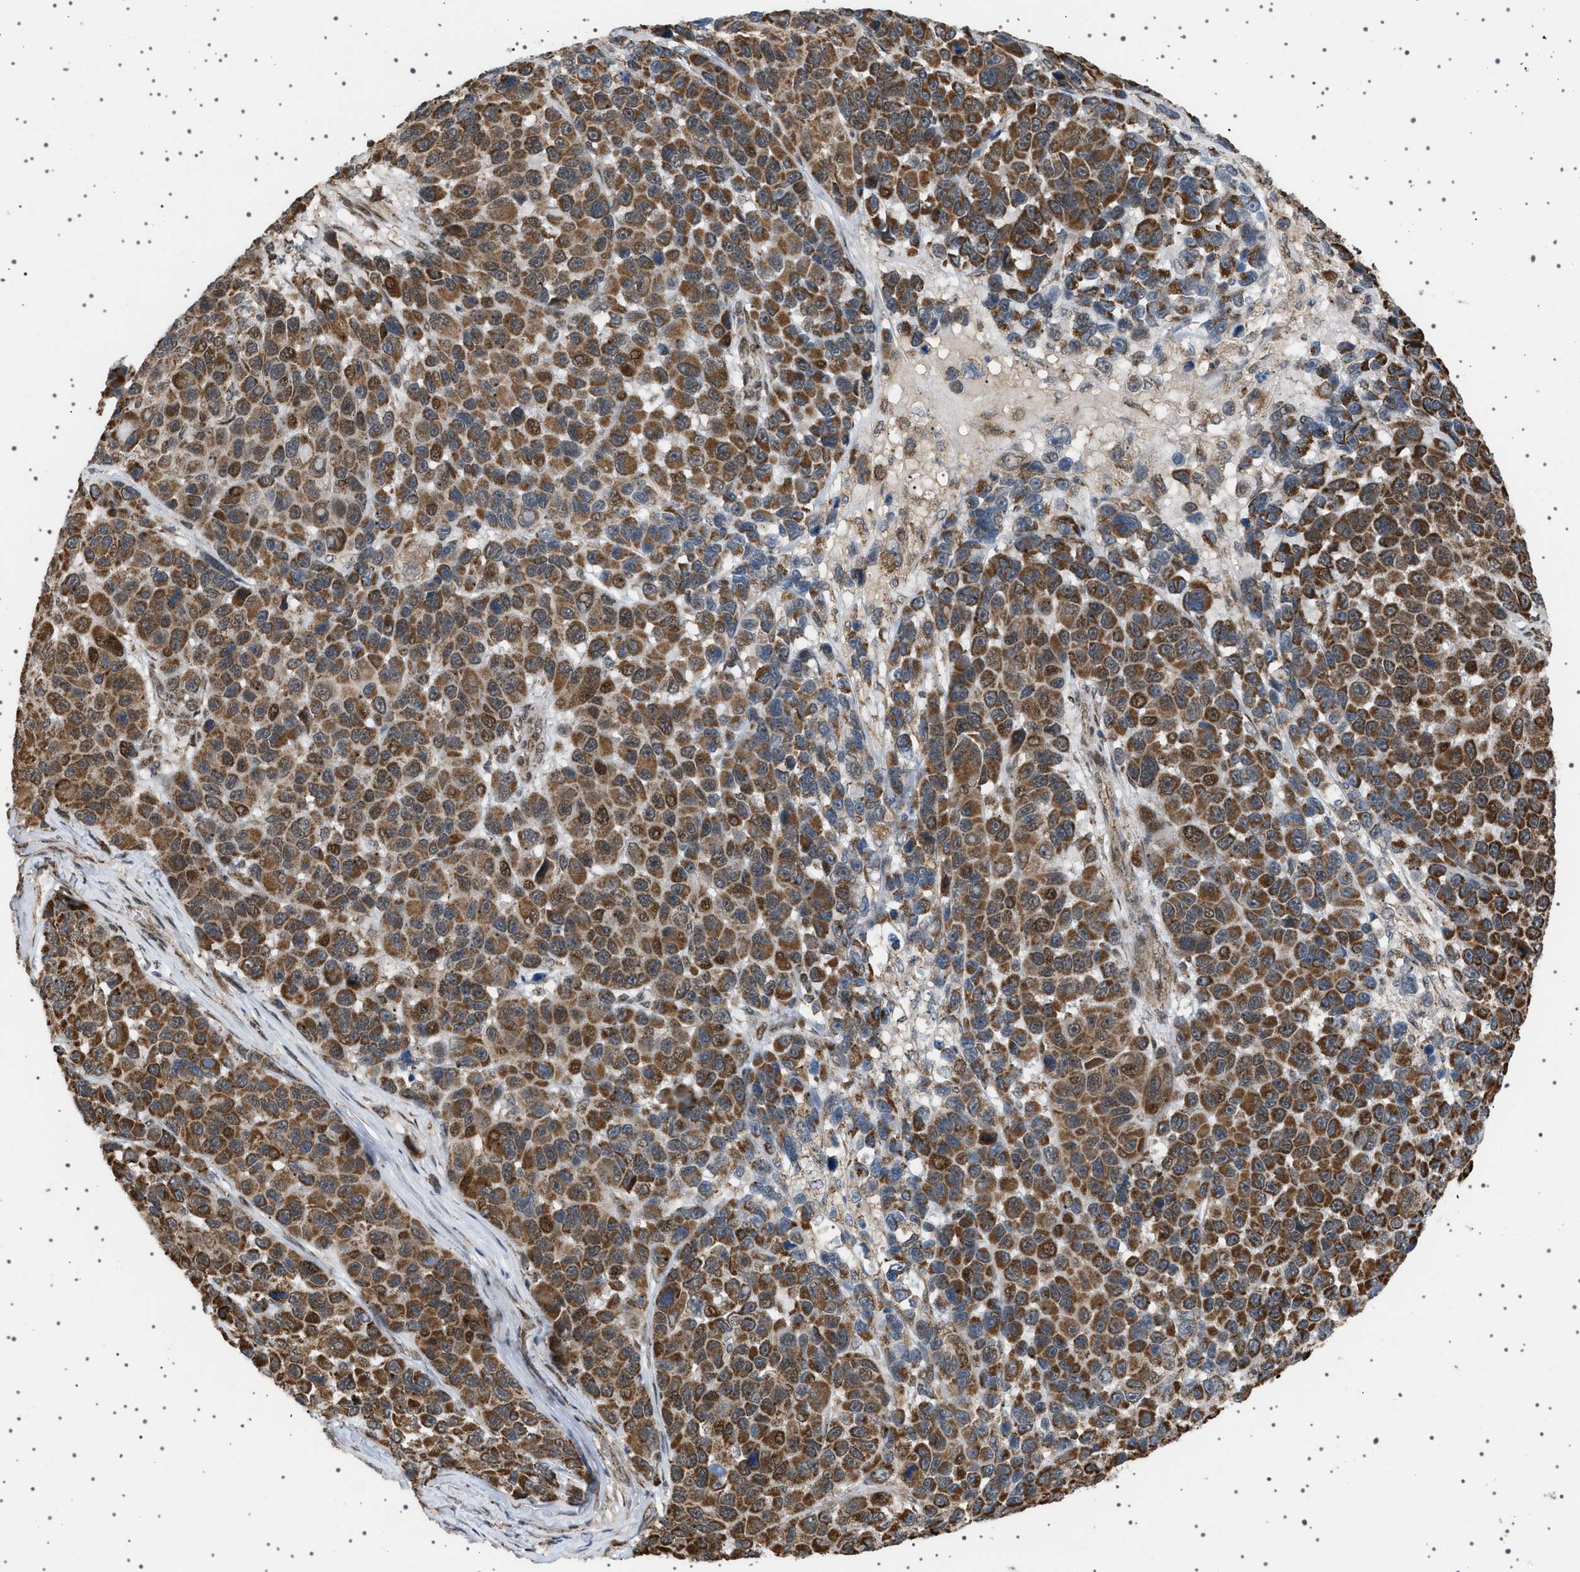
{"staining": {"intensity": "strong", "quantity": ">75%", "location": "cytoplasmic/membranous,nuclear"}, "tissue": "melanoma", "cell_type": "Tumor cells", "image_type": "cancer", "snomed": [{"axis": "morphology", "description": "Malignant melanoma, NOS"}, {"axis": "topography", "description": "Skin"}], "caption": "Protein expression analysis of human melanoma reveals strong cytoplasmic/membranous and nuclear expression in about >75% of tumor cells.", "gene": "MELK", "patient": {"sex": "male", "age": 53}}